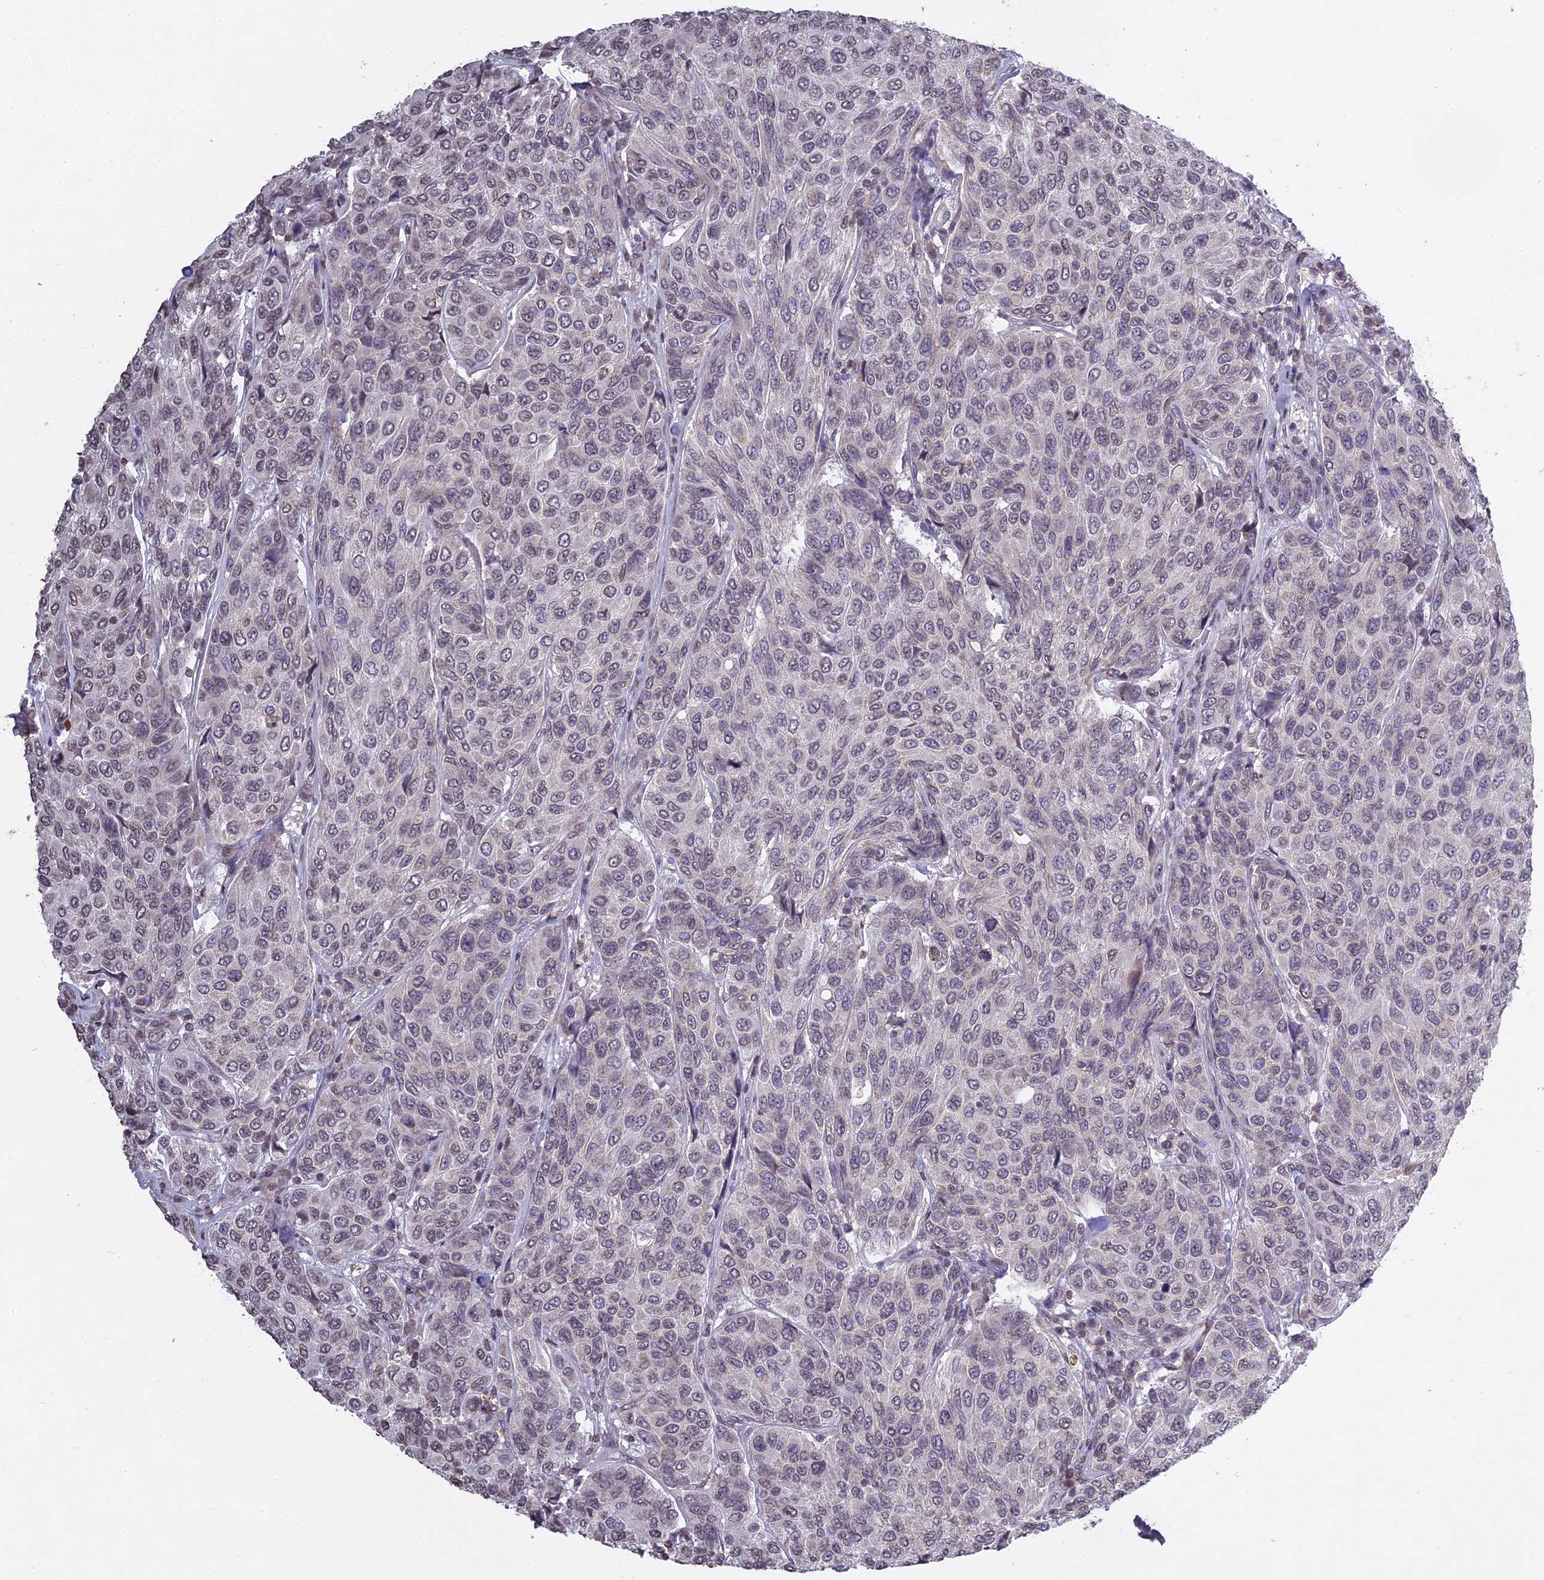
{"staining": {"intensity": "negative", "quantity": "none", "location": "none"}, "tissue": "breast cancer", "cell_type": "Tumor cells", "image_type": "cancer", "snomed": [{"axis": "morphology", "description": "Duct carcinoma"}, {"axis": "topography", "description": "Breast"}], "caption": "Human breast cancer stained for a protein using IHC shows no expression in tumor cells.", "gene": "ERG28", "patient": {"sex": "female", "age": 55}}